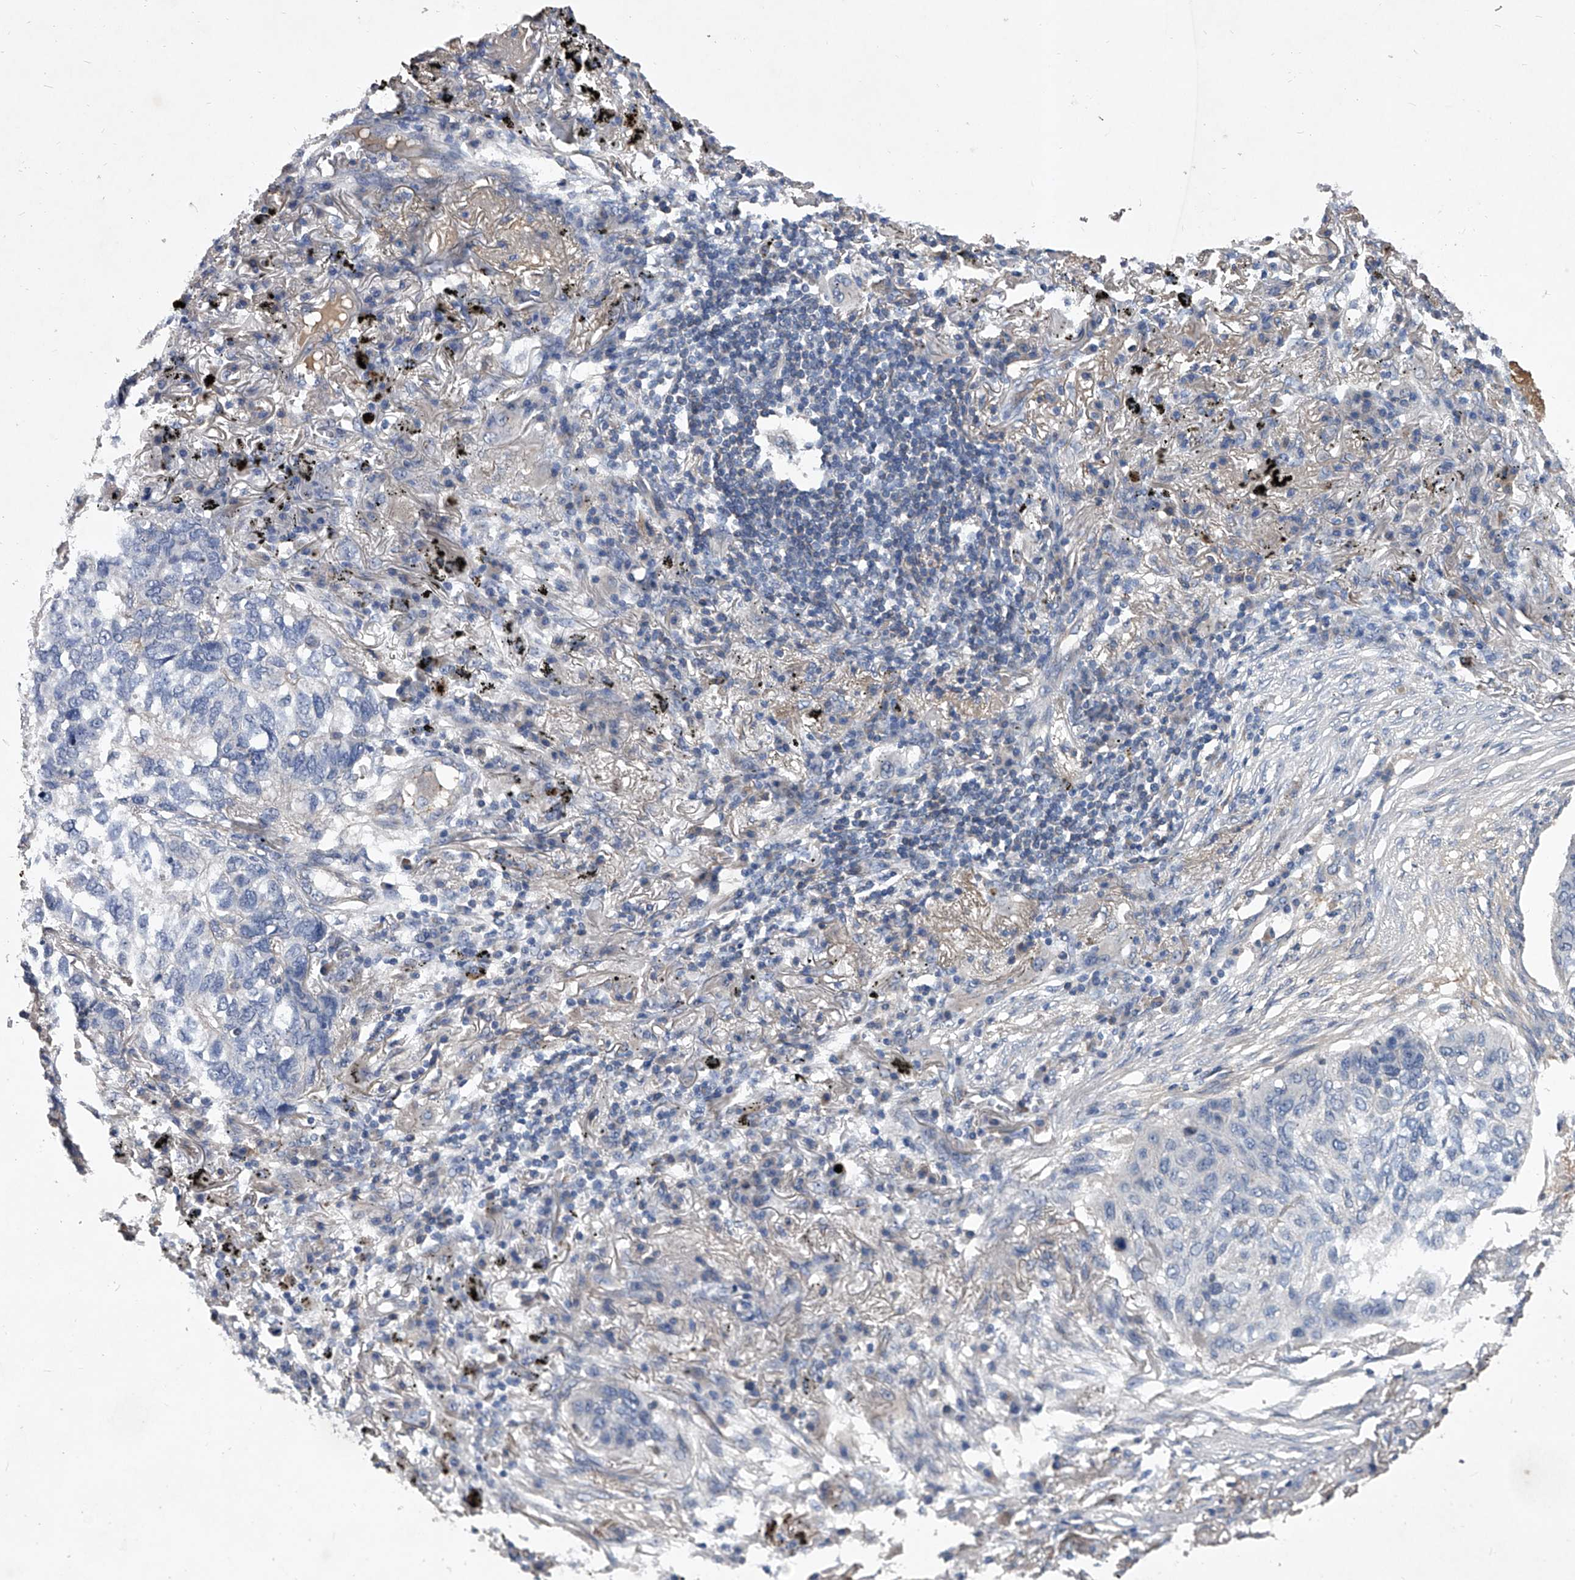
{"staining": {"intensity": "negative", "quantity": "none", "location": "none"}, "tissue": "lung cancer", "cell_type": "Tumor cells", "image_type": "cancer", "snomed": [{"axis": "morphology", "description": "Squamous cell carcinoma, NOS"}, {"axis": "topography", "description": "Lung"}], "caption": "Lung cancer (squamous cell carcinoma) was stained to show a protein in brown. There is no significant staining in tumor cells. (Stains: DAB IHC with hematoxylin counter stain, Microscopy: brightfield microscopy at high magnification).", "gene": "C5", "patient": {"sex": "female", "age": 63}}